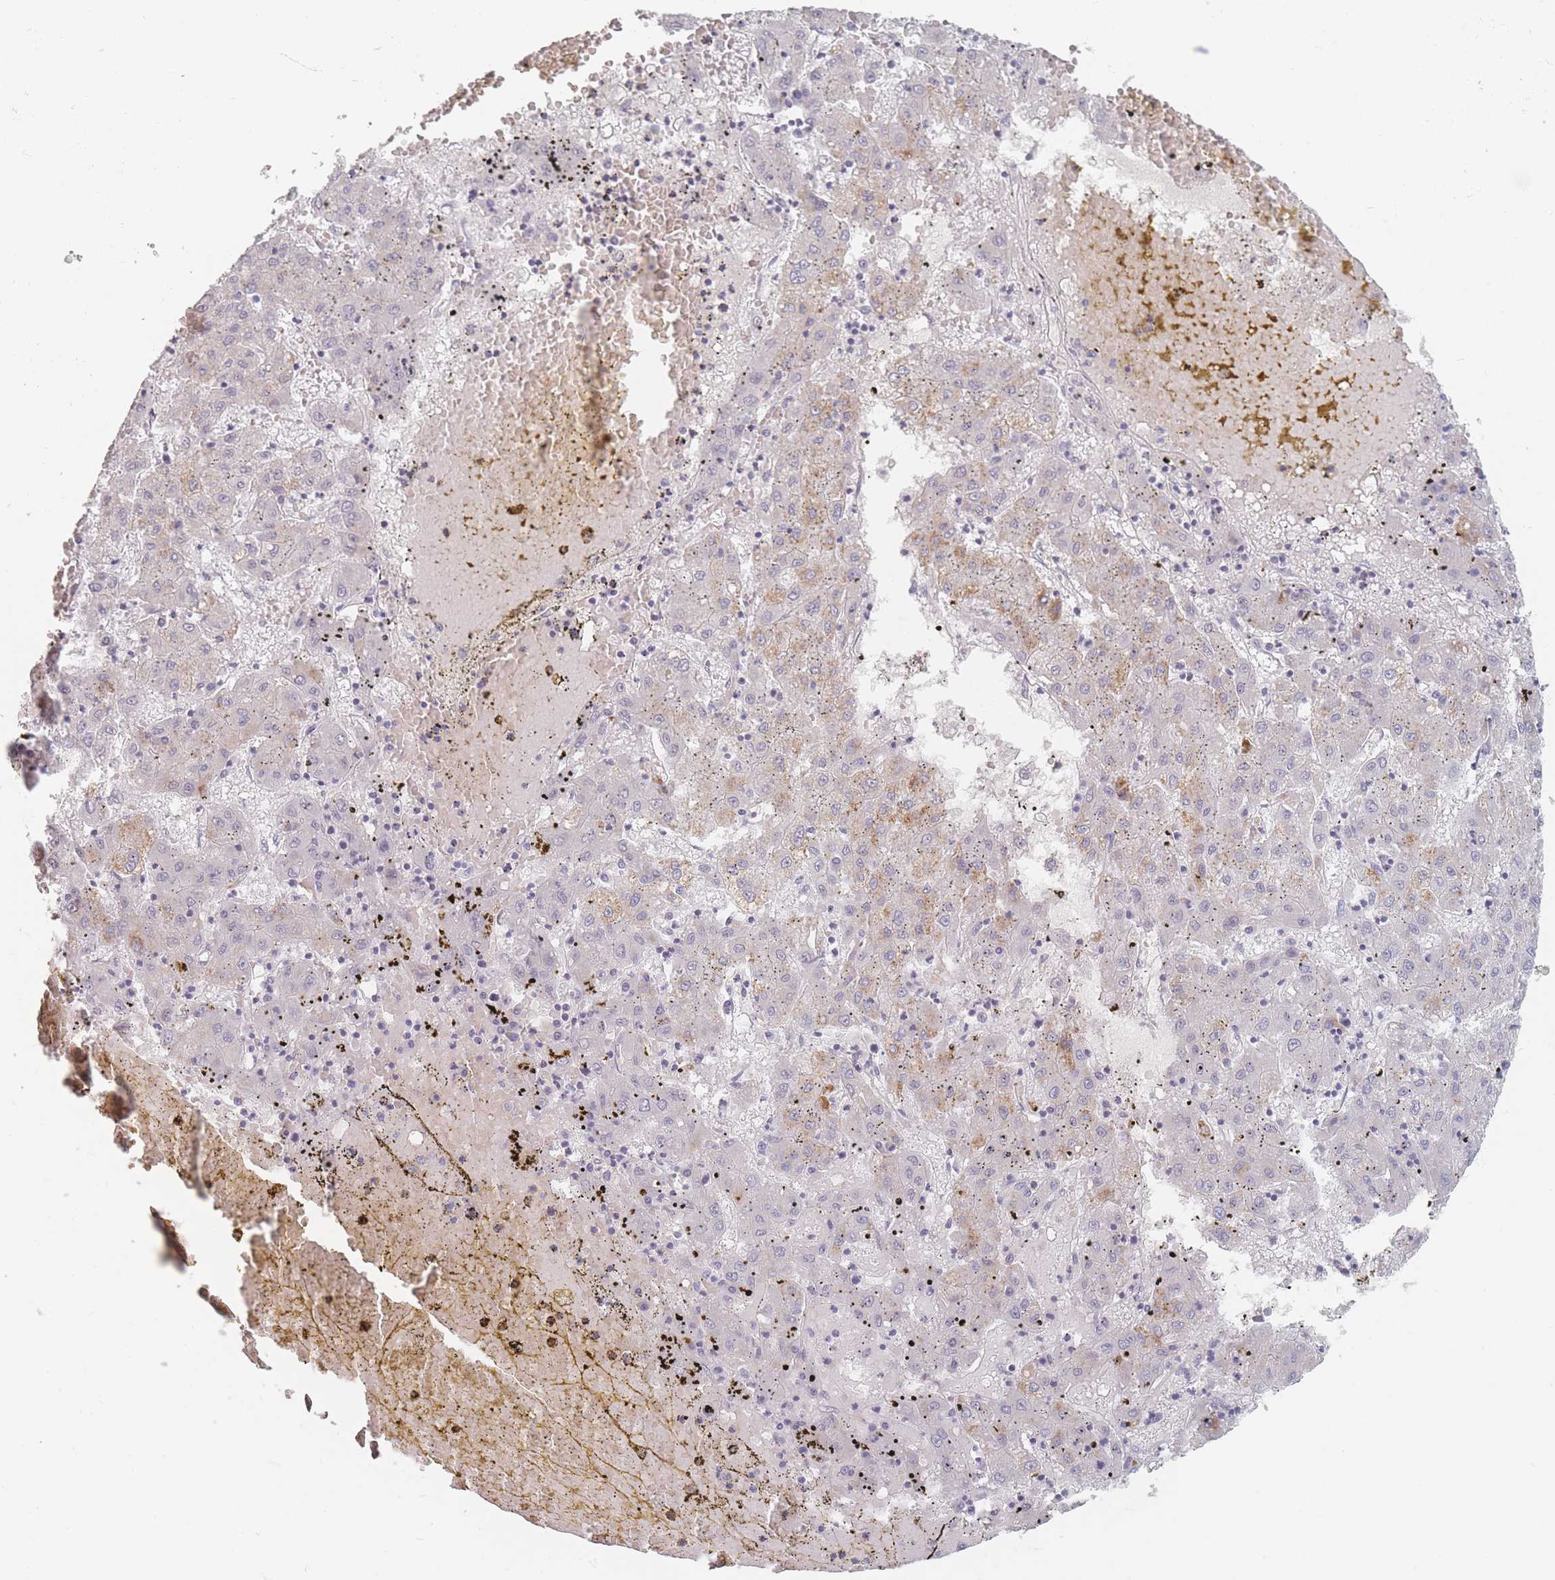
{"staining": {"intensity": "weak", "quantity": "<25%", "location": "cytoplasmic/membranous"}, "tissue": "liver cancer", "cell_type": "Tumor cells", "image_type": "cancer", "snomed": [{"axis": "morphology", "description": "Carcinoma, Hepatocellular, NOS"}, {"axis": "topography", "description": "Liver"}], "caption": "A histopathology image of liver hepatocellular carcinoma stained for a protein exhibits no brown staining in tumor cells. (DAB immunohistochemistry with hematoxylin counter stain).", "gene": "HELZ2", "patient": {"sex": "male", "age": 72}}